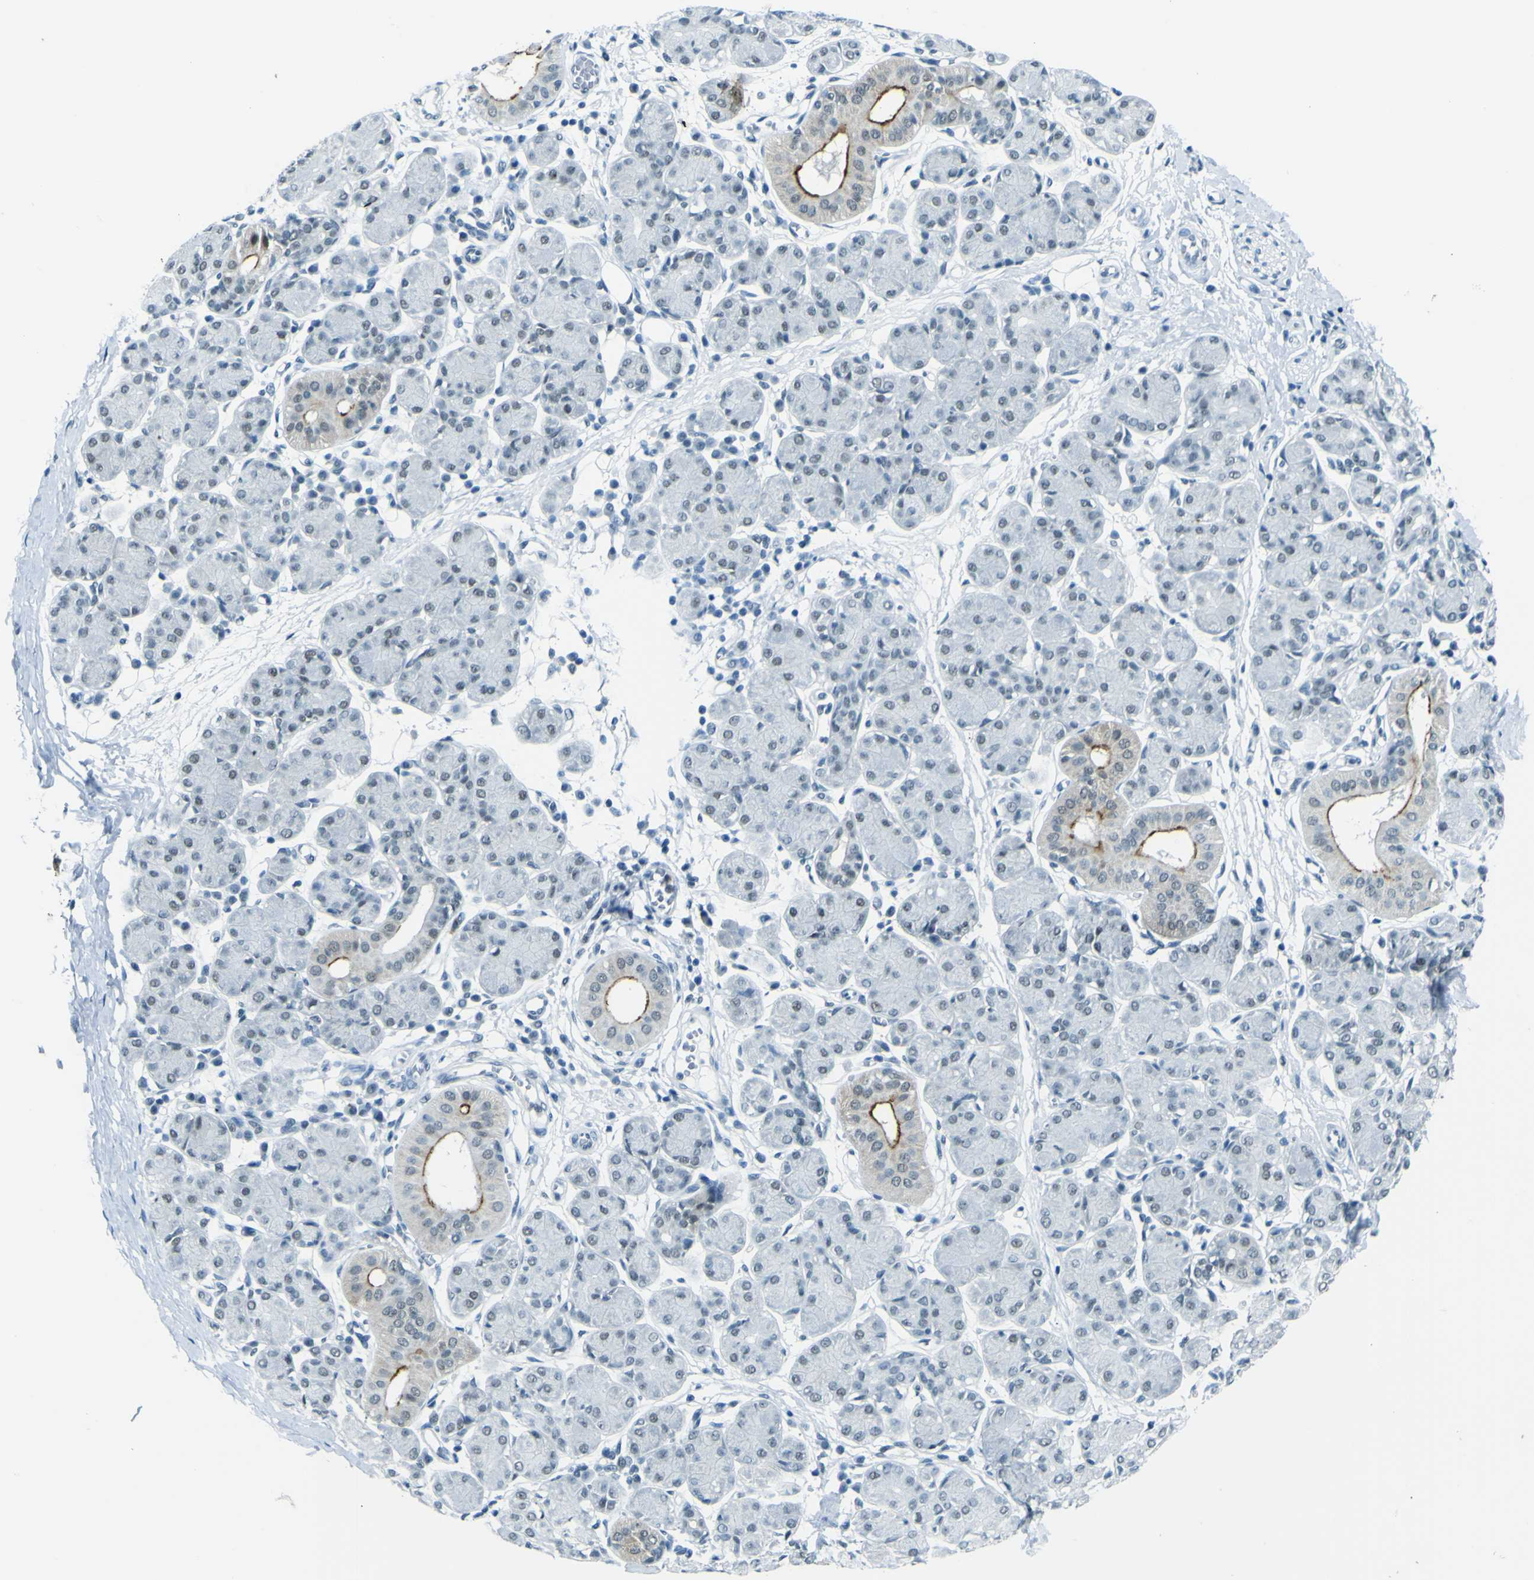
{"staining": {"intensity": "negative", "quantity": "none", "location": "none"}, "tissue": "salivary gland", "cell_type": "Glandular cells", "image_type": "normal", "snomed": [{"axis": "morphology", "description": "Normal tissue, NOS"}, {"axis": "morphology", "description": "Inflammation, NOS"}, {"axis": "topography", "description": "Lymph node"}, {"axis": "topography", "description": "Salivary gland"}], "caption": "A high-resolution histopathology image shows immunohistochemistry (IHC) staining of benign salivary gland, which shows no significant positivity in glandular cells.", "gene": "CEBPG", "patient": {"sex": "male", "age": 3}}